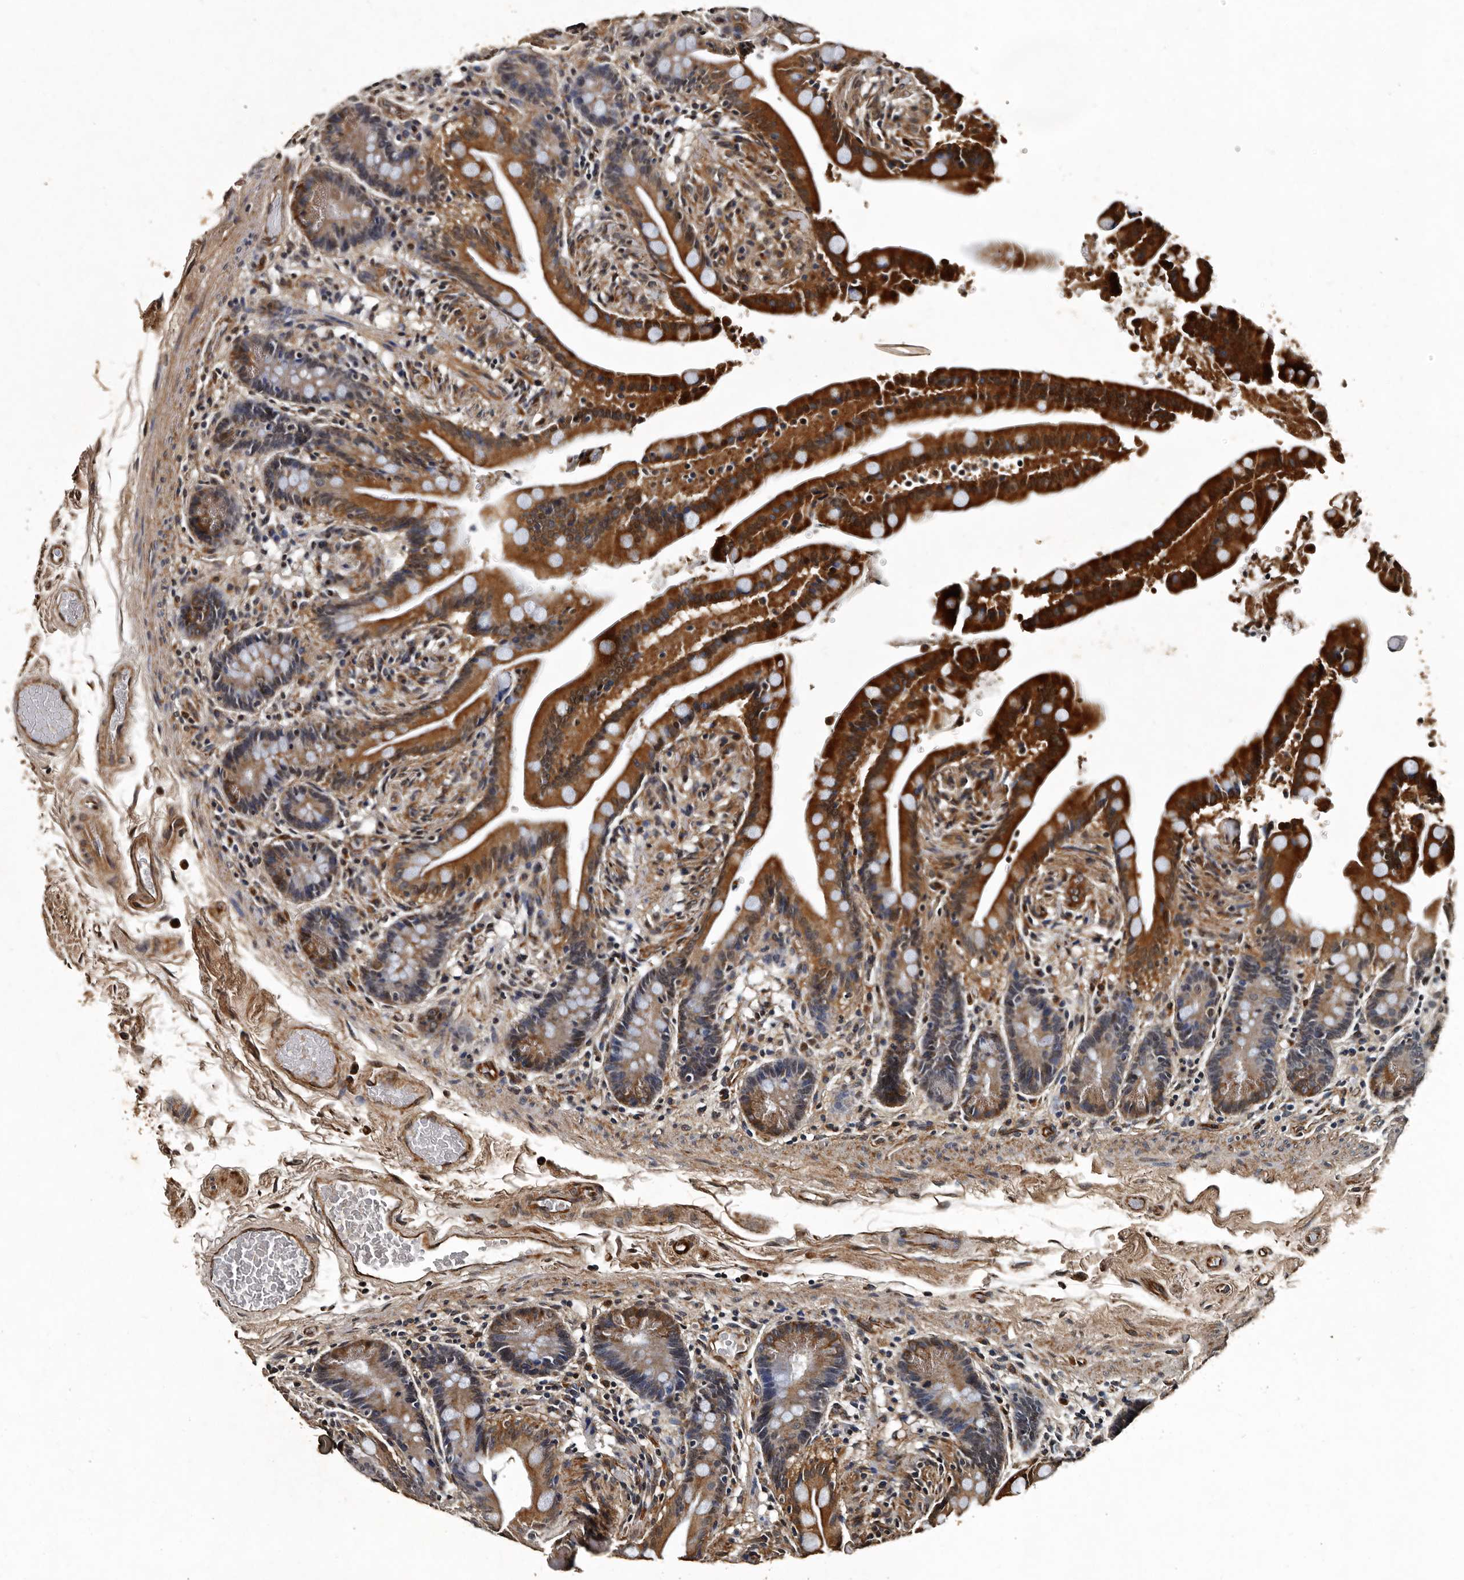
{"staining": {"intensity": "moderate", "quantity": ">75%", "location": "cytoplasmic/membranous,nuclear"}, "tissue": "colon", "cell_type": "Endothelial cells", "image_type": "normal", "snomed": [{"axis": "morphology", "description": "Normal tissue, NOS"}, {"axis": "topography", "description": "Smooth muscle"}, {"axis": "topography", "description": "Colon"}], "caption": "An immunohistochemistry (IHC) micrograph of benign tissue is shown. Protein staining in brown shows moderate cytoplasmic/membranous,nuclear positivity in colon within endothelial cells. (DAB IHC, brown staining for protein, blue staining for nuclei).", "gene": "CPNE3", "patient": {"sex": "male", "age": 73}}